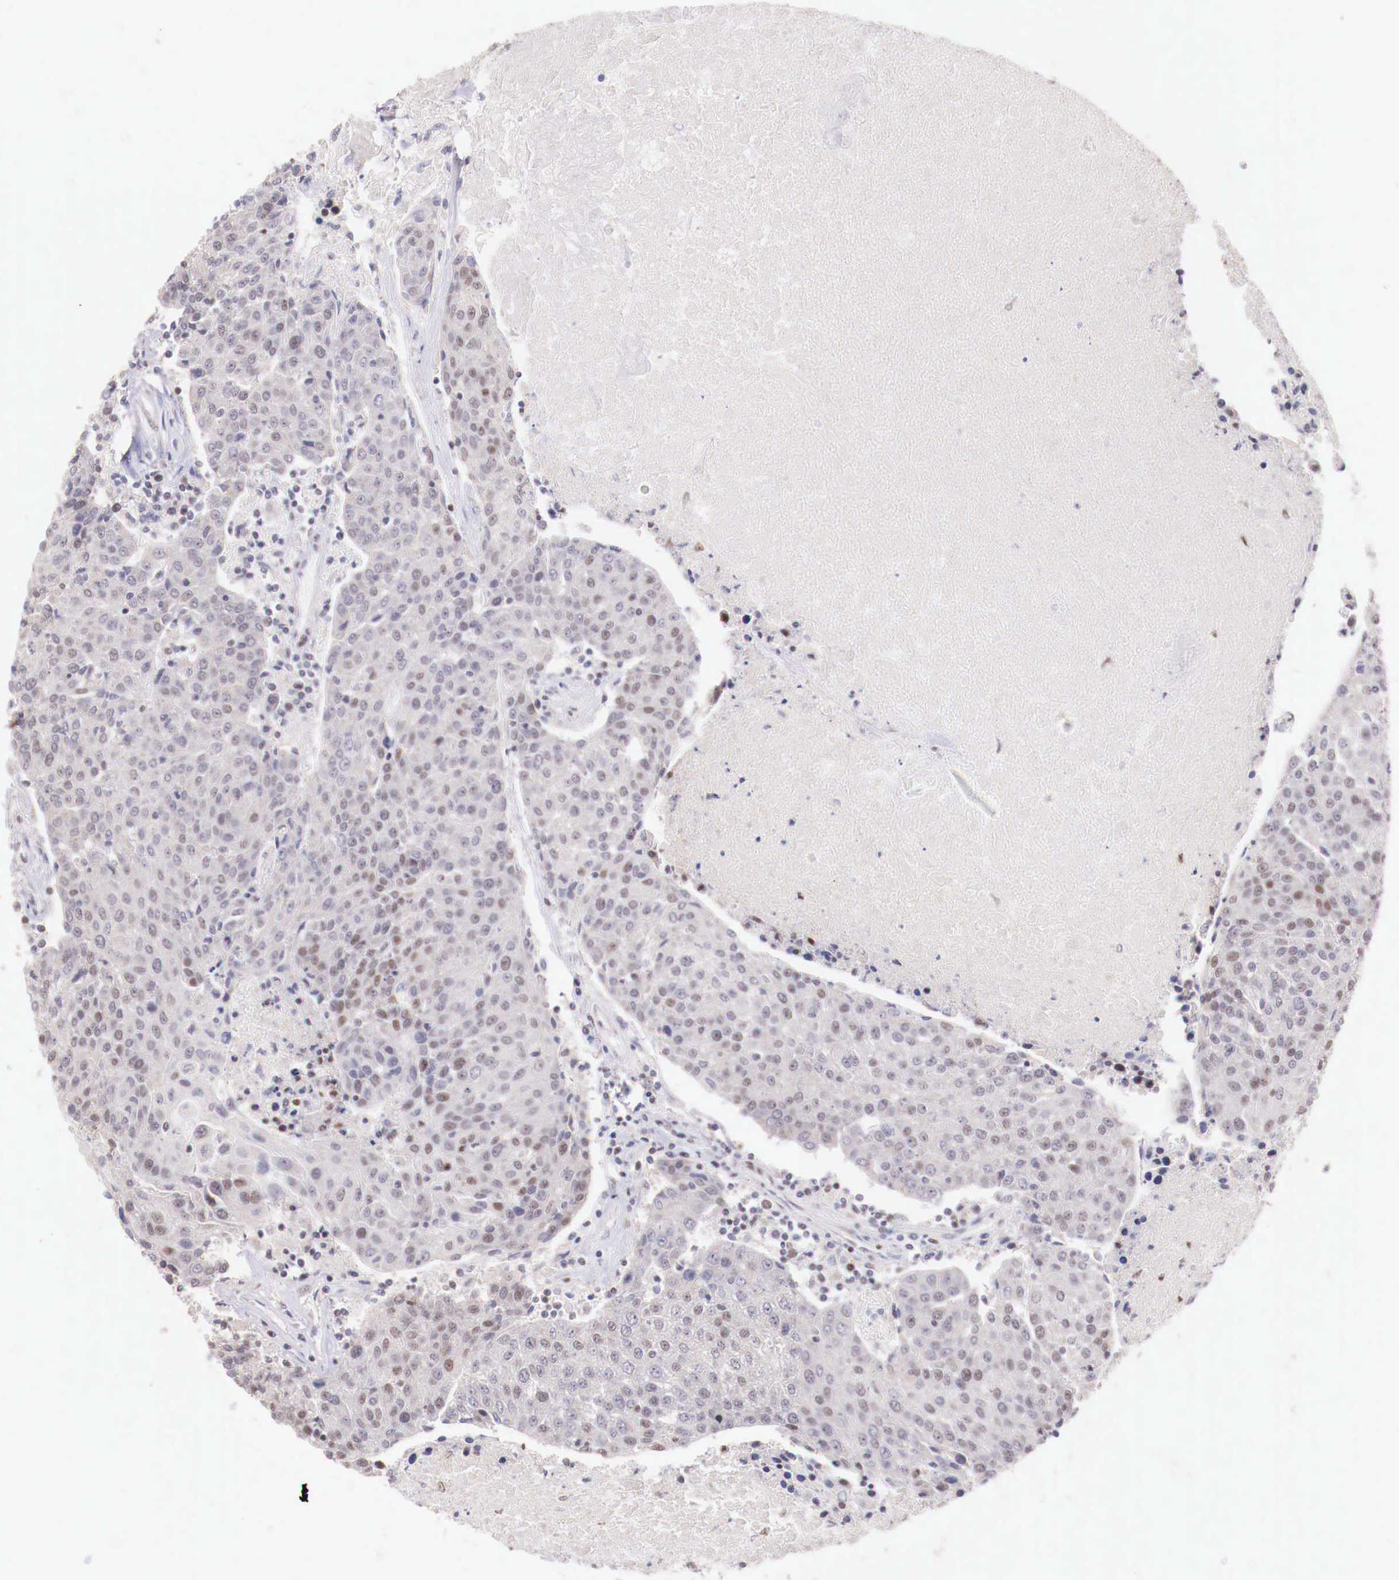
{"staining": {"intensity": "weak", "quantity": "<25%", "location": "nuclear"}, "tissue": "urothelial cancer", "cell_type": "Tumor cells", "image_type": "cancer", "snomed": [{"axis": "morphology", "description": "Urothelial carcinoma, High grade"}, {"axis": "topography", "description": "Urinary bladder"}], "caption": "DAB immunohistochemical staining of high-grade urothelial carcinoma reveals no significant staining in tumor cells. The staining is performed using DAB brown chromogen with nuclei counter-stained in using hematoxylin.", "gene": "SP1", "patient": {"sex": "female", "age": 85}}